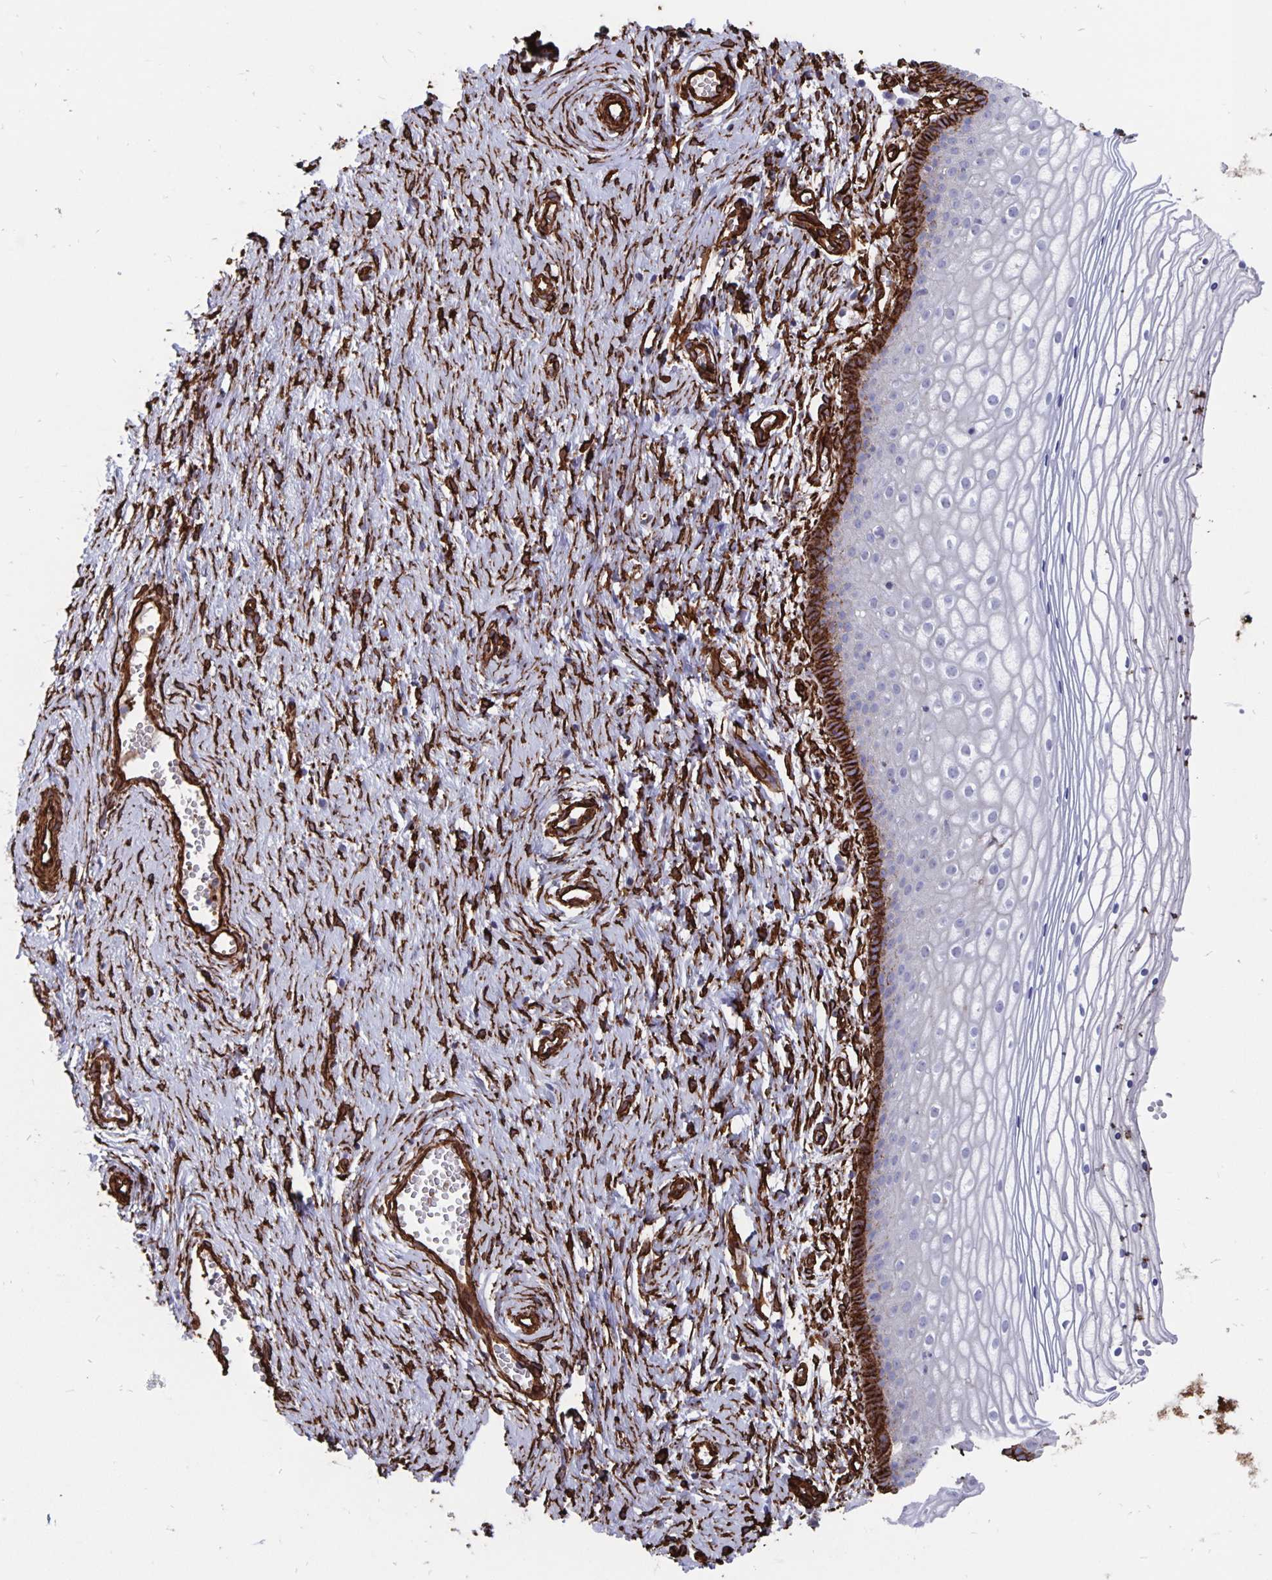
{"staining": {"intensity": "strong", "quantity": "25%-75%", "location": "cytoplasmic/membranous"}, "tissue": "vagina", "cell_type": "Squamous epithelial cells", "image_type": "normal", "snomed": [{"axis": "morphology", "description": "Normal tissue, NOS"}, {"axis": "topography", "description": "Vagina"}], "caption": "A high-resolution micrograph shows immunohistochemistry staining of benign vagina, which reveals strong cytoplasmic/membranous expression in approximately 25%-75% of squamous epithelial cells.", "gene": "DCHS2", "patient": {"sex": "female", "age": 56}}